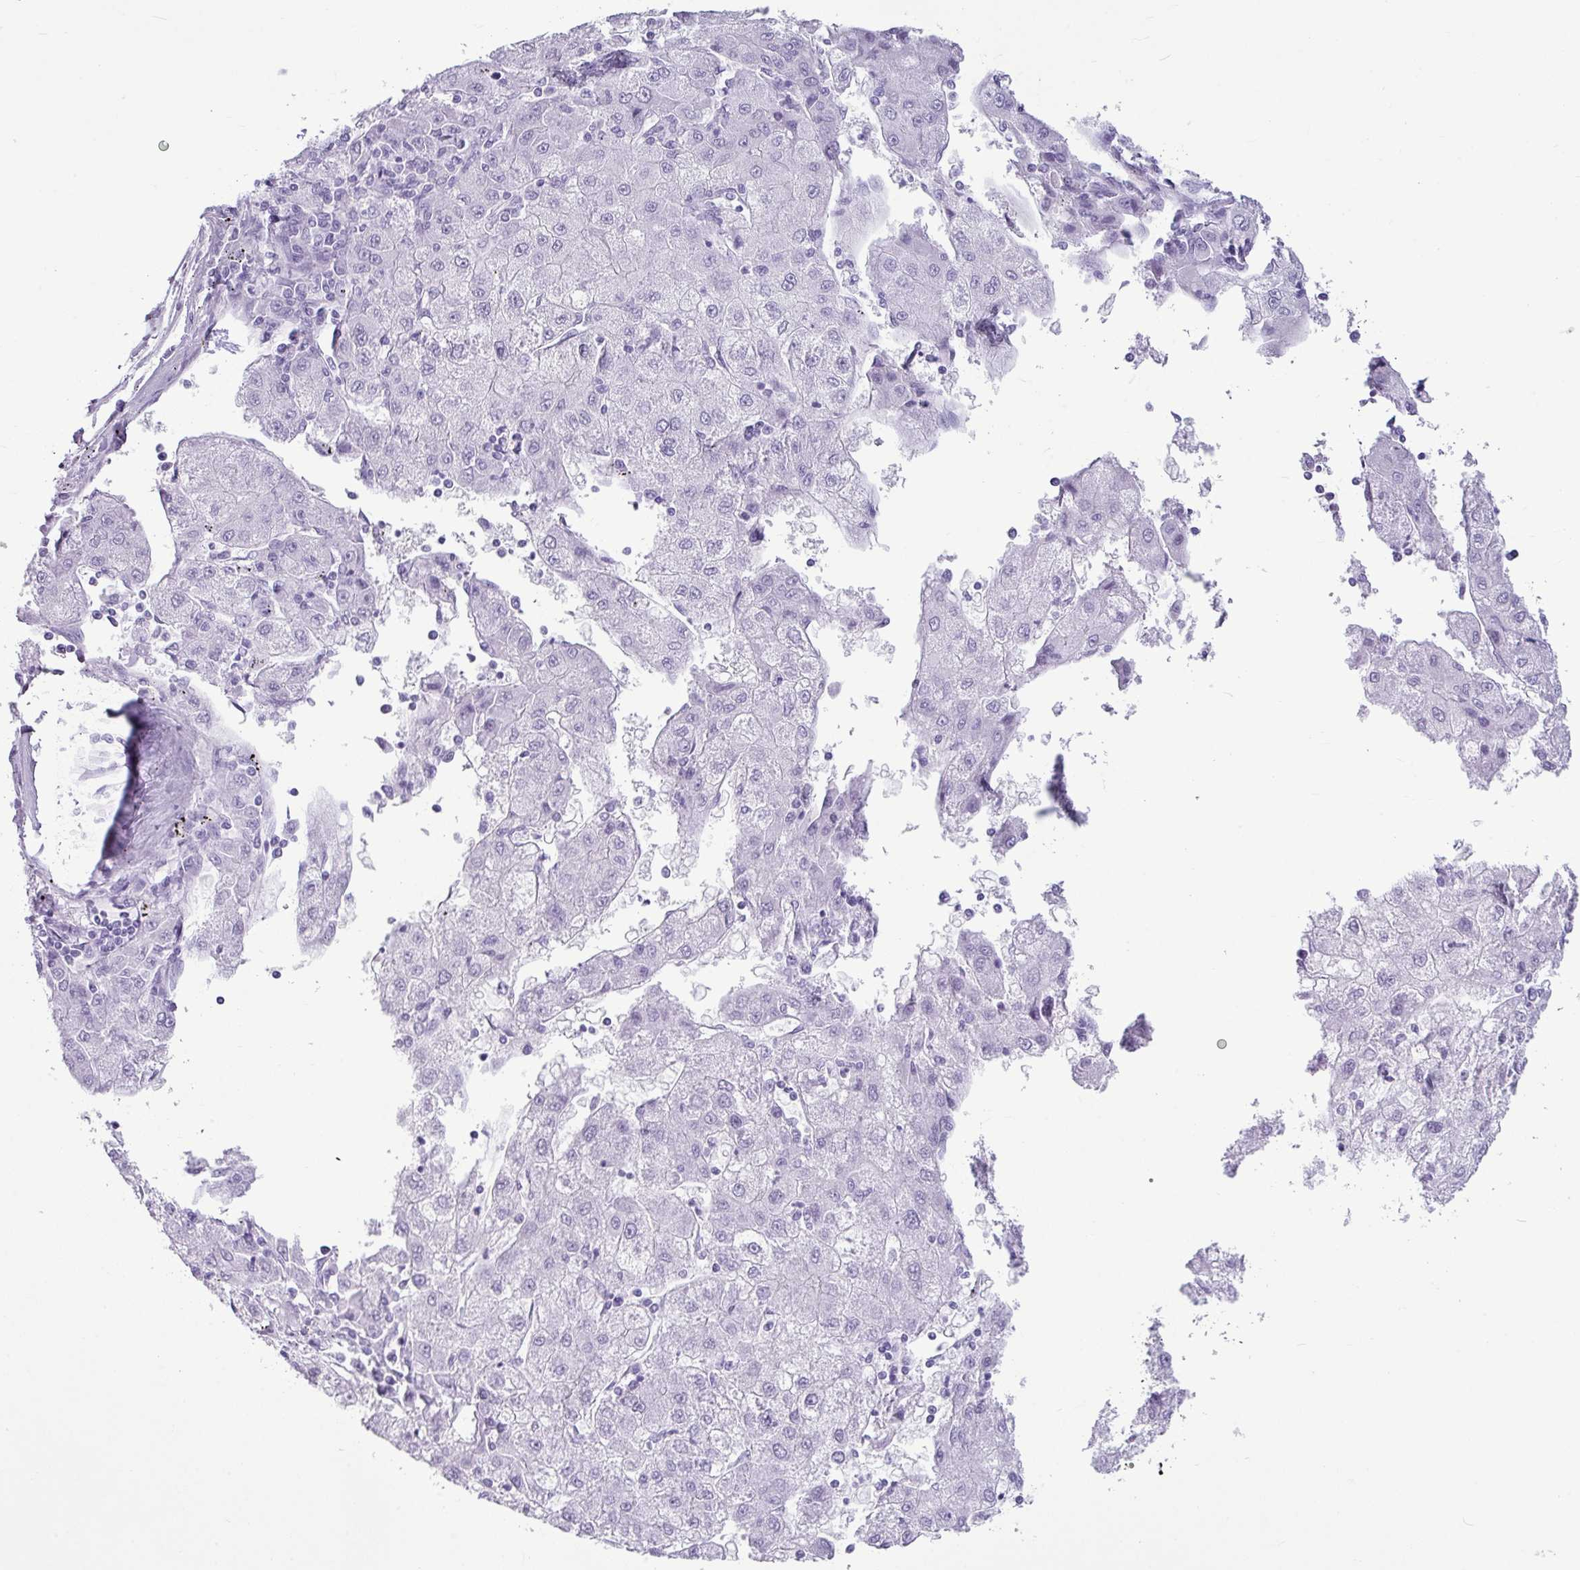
{"staining": {"intensity": "negative", "quantity": "none", "location": "none"}, "tissue": "liver cancer", "cell_type": "Tumor cells", "image_type": "cancer", "snomed": [{"axis": "morphology", "description": "Carcinoma, Hepatocellular, NOS"}, {"axis": "topography", "description": "Liver"}], "caption": "IHC of liver hepatocellular carcinoma exhibits no expression in tumor cells. (Immunohistochemistry, brightfield microscopy, high magnification).", "gene": "AMY1B", "patient": {"sex": "male", "age": 72}}